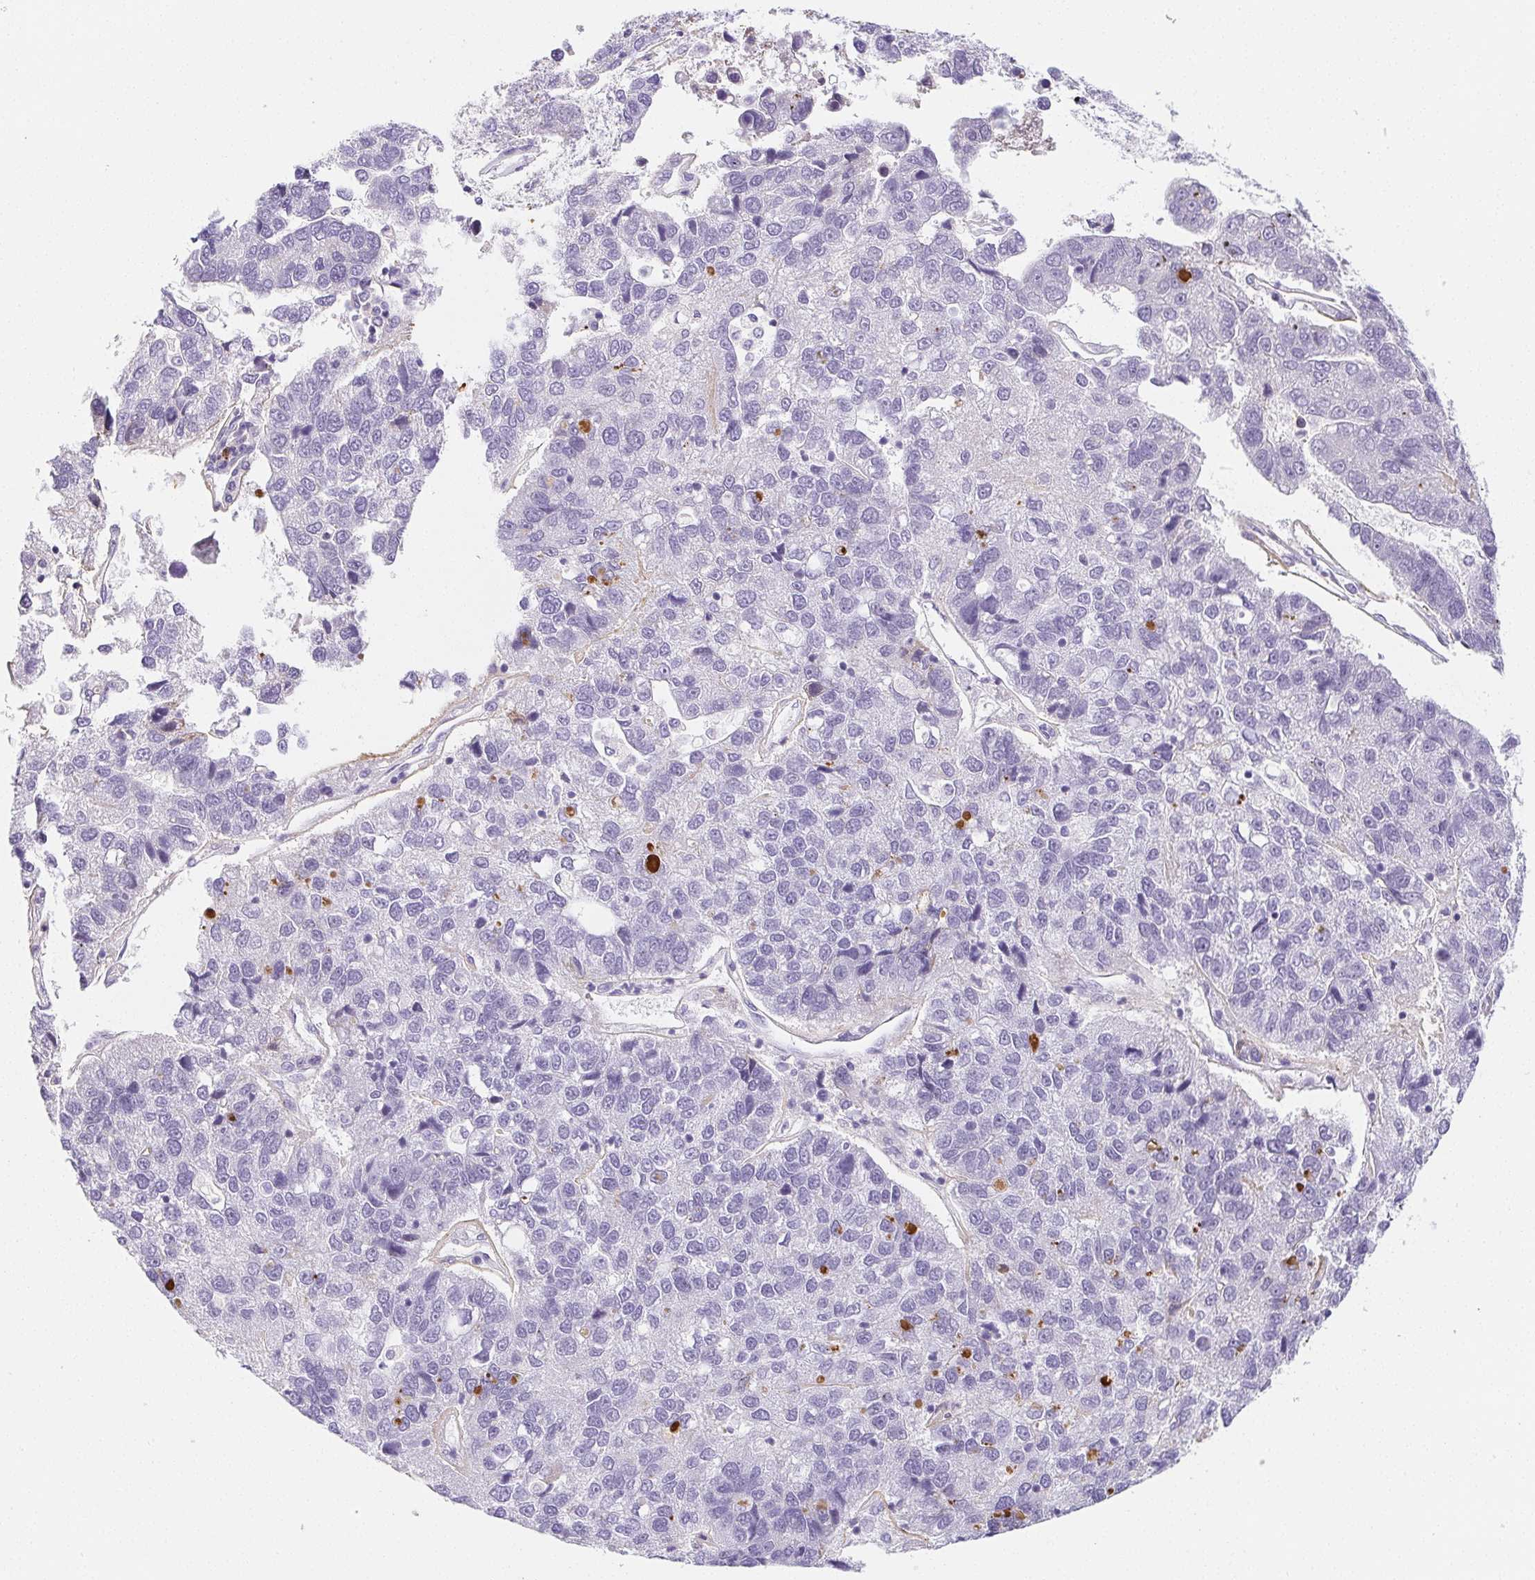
{"staining": {"intensity": "negative", "quantity": "none", "location": "none"}, "tissue": "pancreatic cancer", "cell_type": "Tumor cells", "image_type": "cancer", "snomed": [{"axis": "morphology", "description": "Adenocarcinoma, NOS"}, {"axis": "topography", "description": "Pancreas"}], "caption": "An image of pancreatic cancer (adenocarcinoma) stained for a protein reveals no brown staining in tumor cells.", "gene": "VTN", "patient": {"sex": "female", "age": 61}}